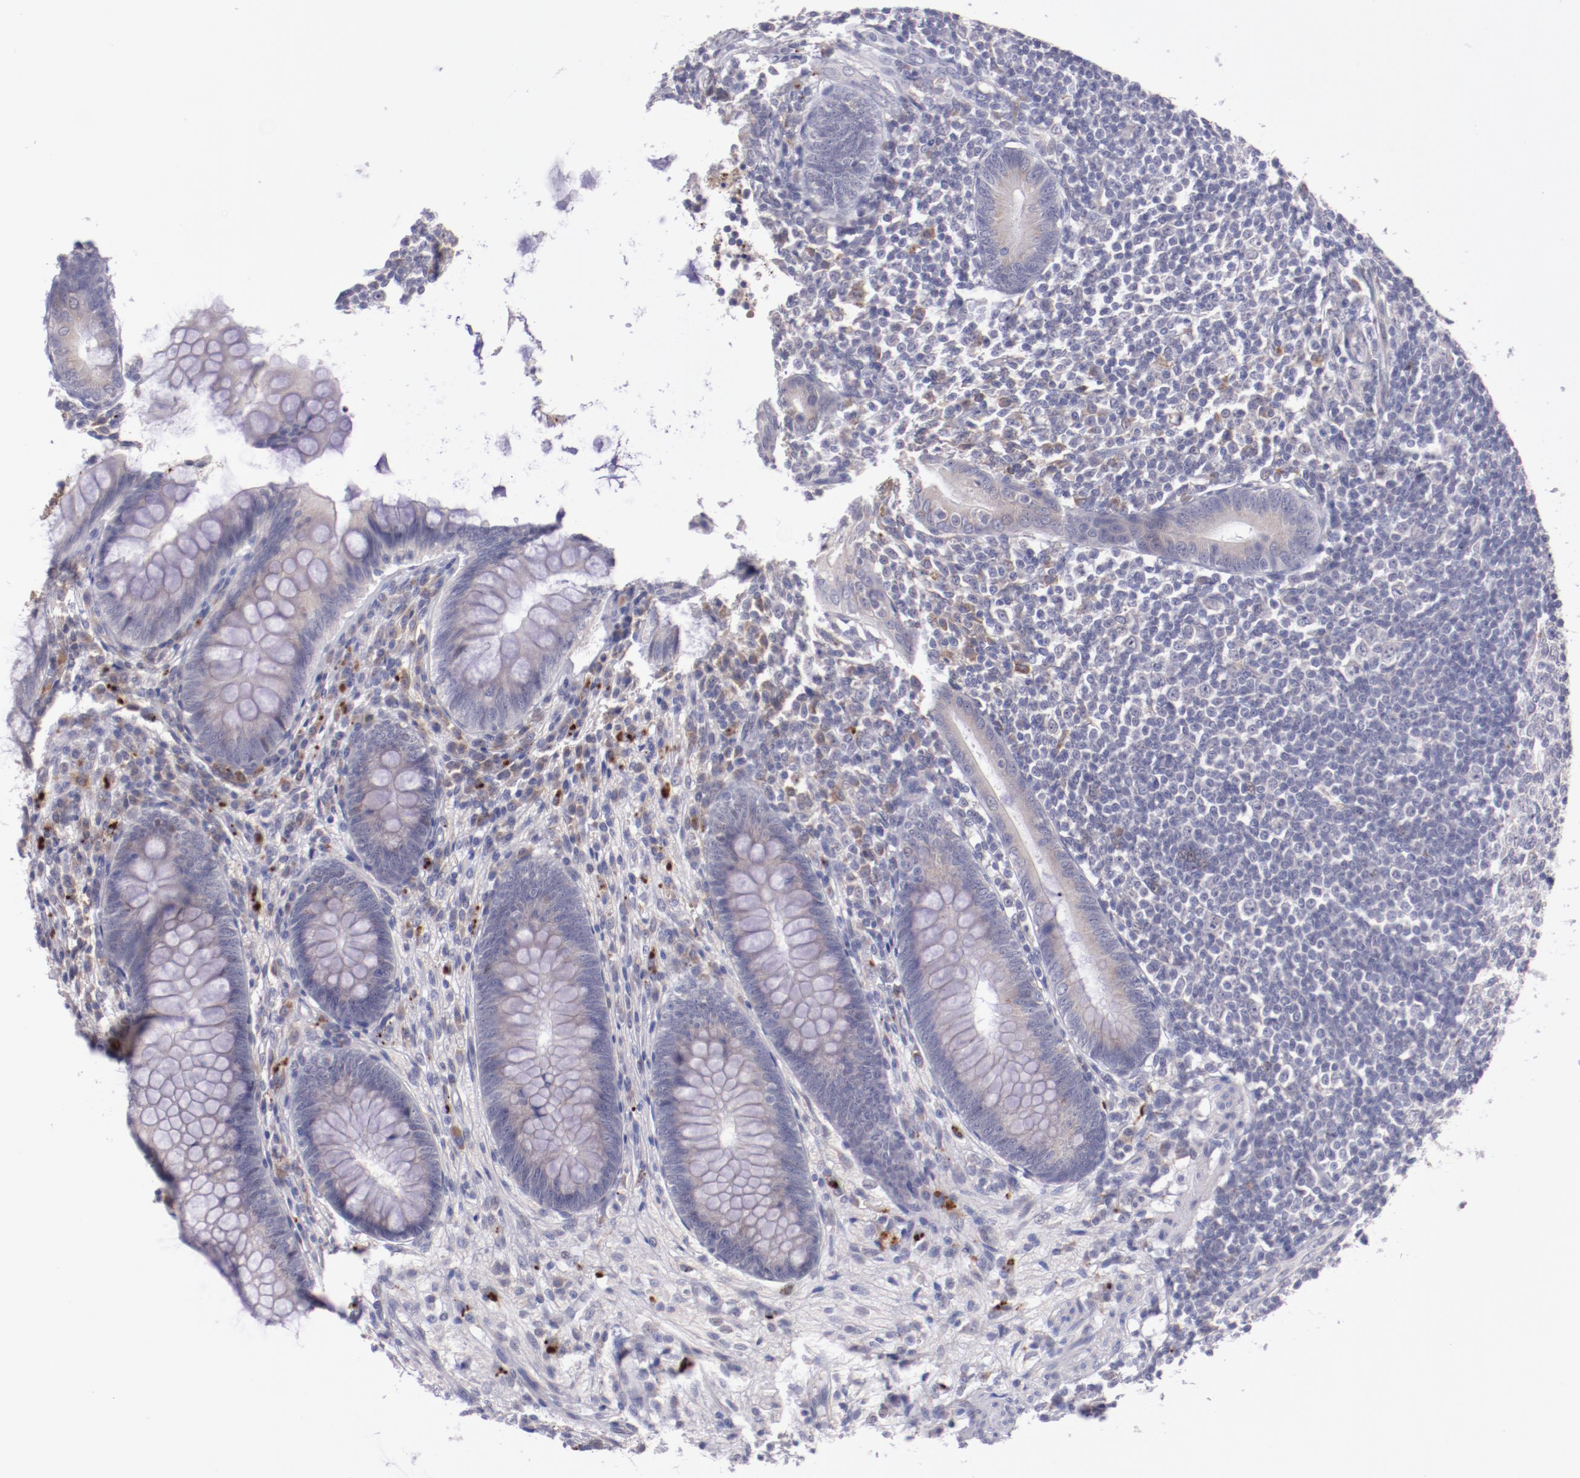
{"staining": {"intensity": "weak", "quantity": ">75%", "location": "cytoplasmic/membranous"}, "tissue": "appendix", "cell_type": "Glandular cells", "image_type": "normal", "snomed": [{"axis": "morphology", "description": "Normal tissue, NOS"}, {"axis": "topography", "description": "Appendix"}], "caption": "Appendix stained for a protein (brown) shows weak cytoplasmic/membranous positive staining in about >75% of glandular cells.", "gene": "TRAF3", "patient": {"sex": "female", "age": 66}}